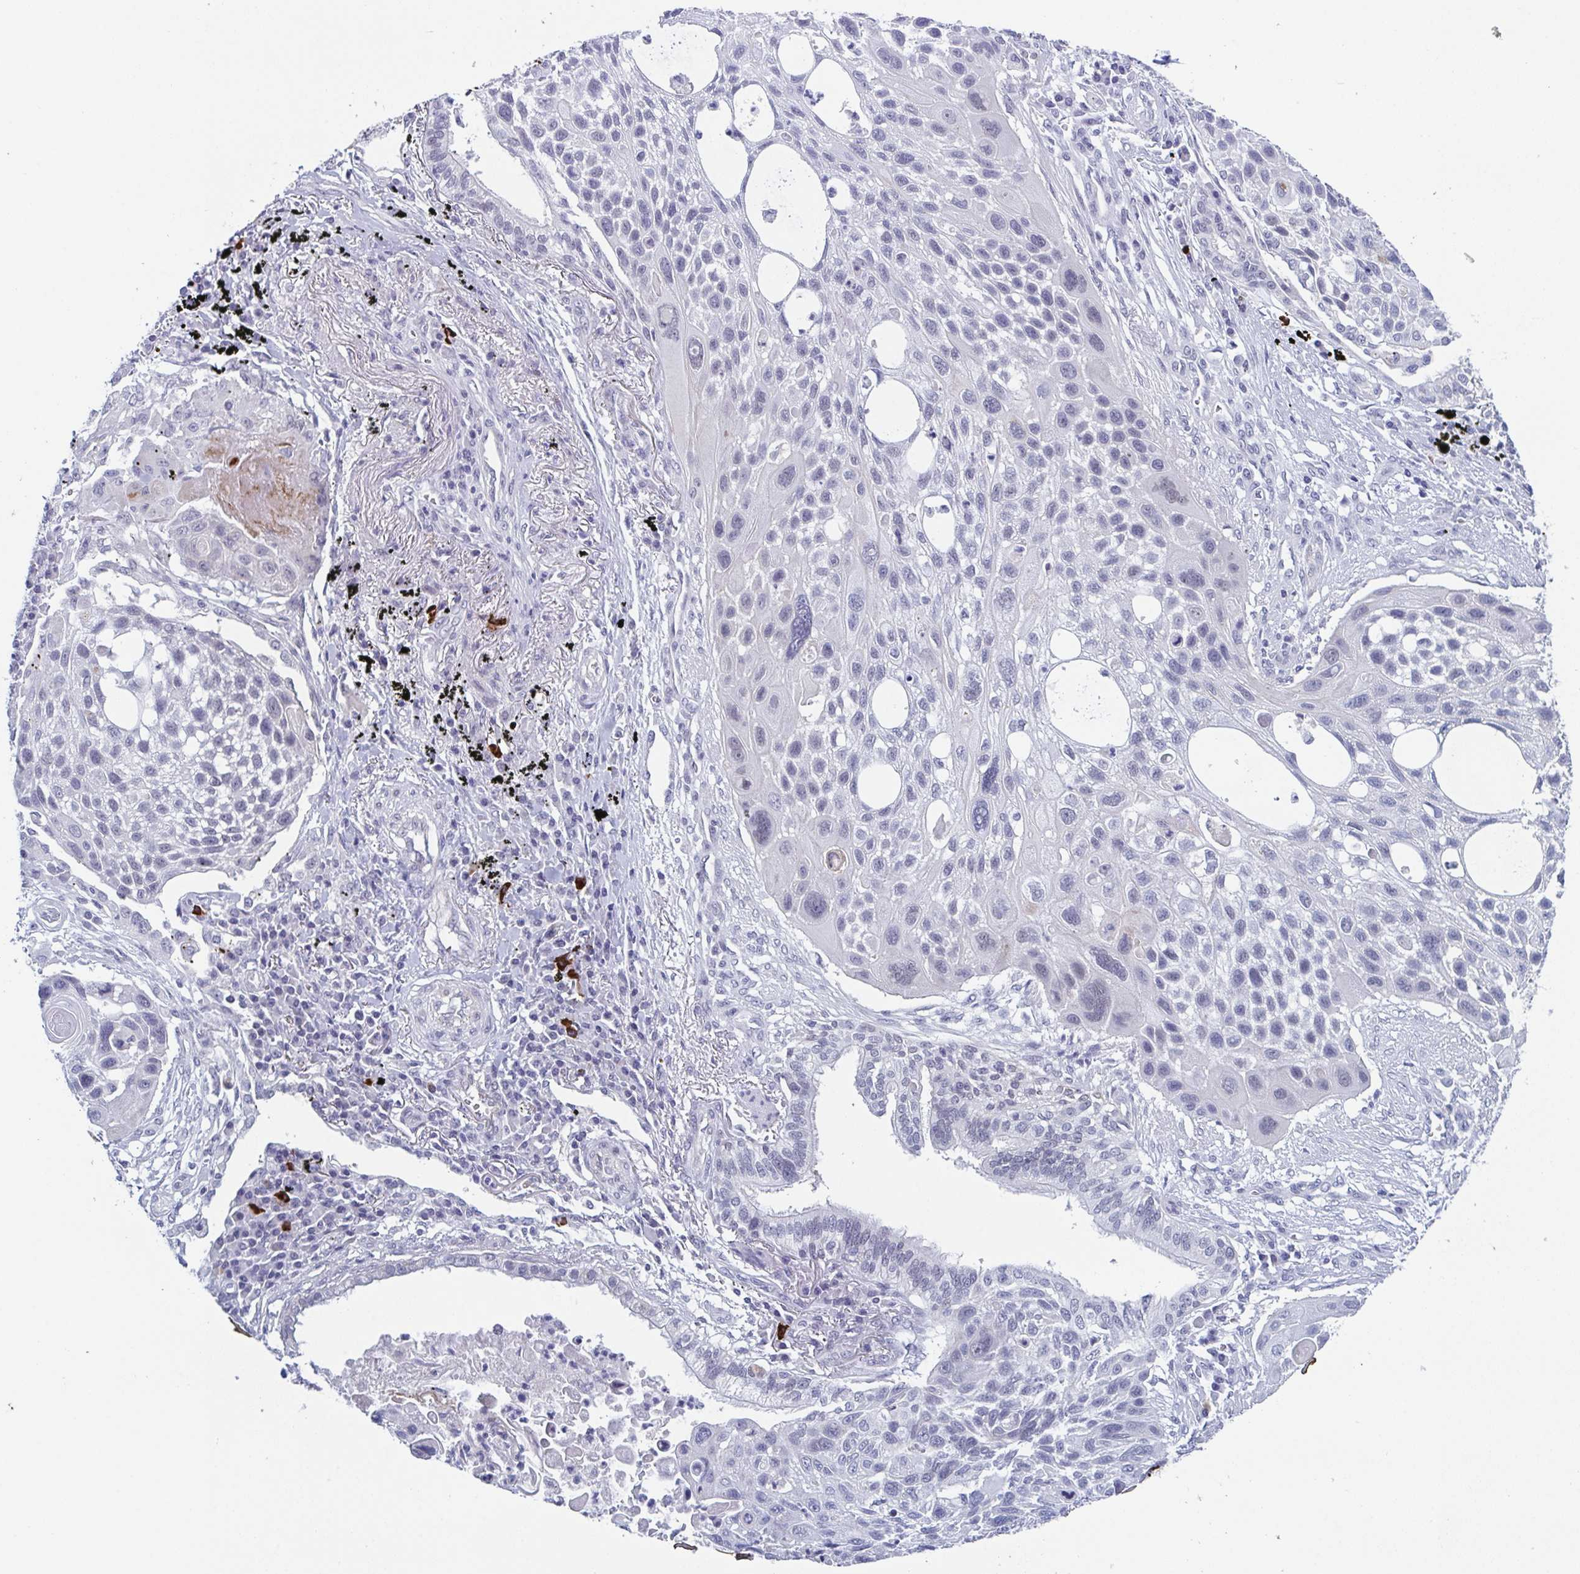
{"staining": {"intensity": "negative", "quantity": "none", "location": "none"}, "tissue": "lung cancer", "cell_type": "Tumor cells", "image_type": "cancer", "snomed": [{"axis": "morphology", "description": "Squamous cell carcinoma, NOS"}, {"axis": "topography", "description": "Lung"}], "caption": "DAB (3,3'-diaminobenzidine) immunohistochemical staining of lung cancer demonstrates no significant staining in tumor cells.", "gene": "ZFP64", "patient": {"sex": "male", "age": 78}}